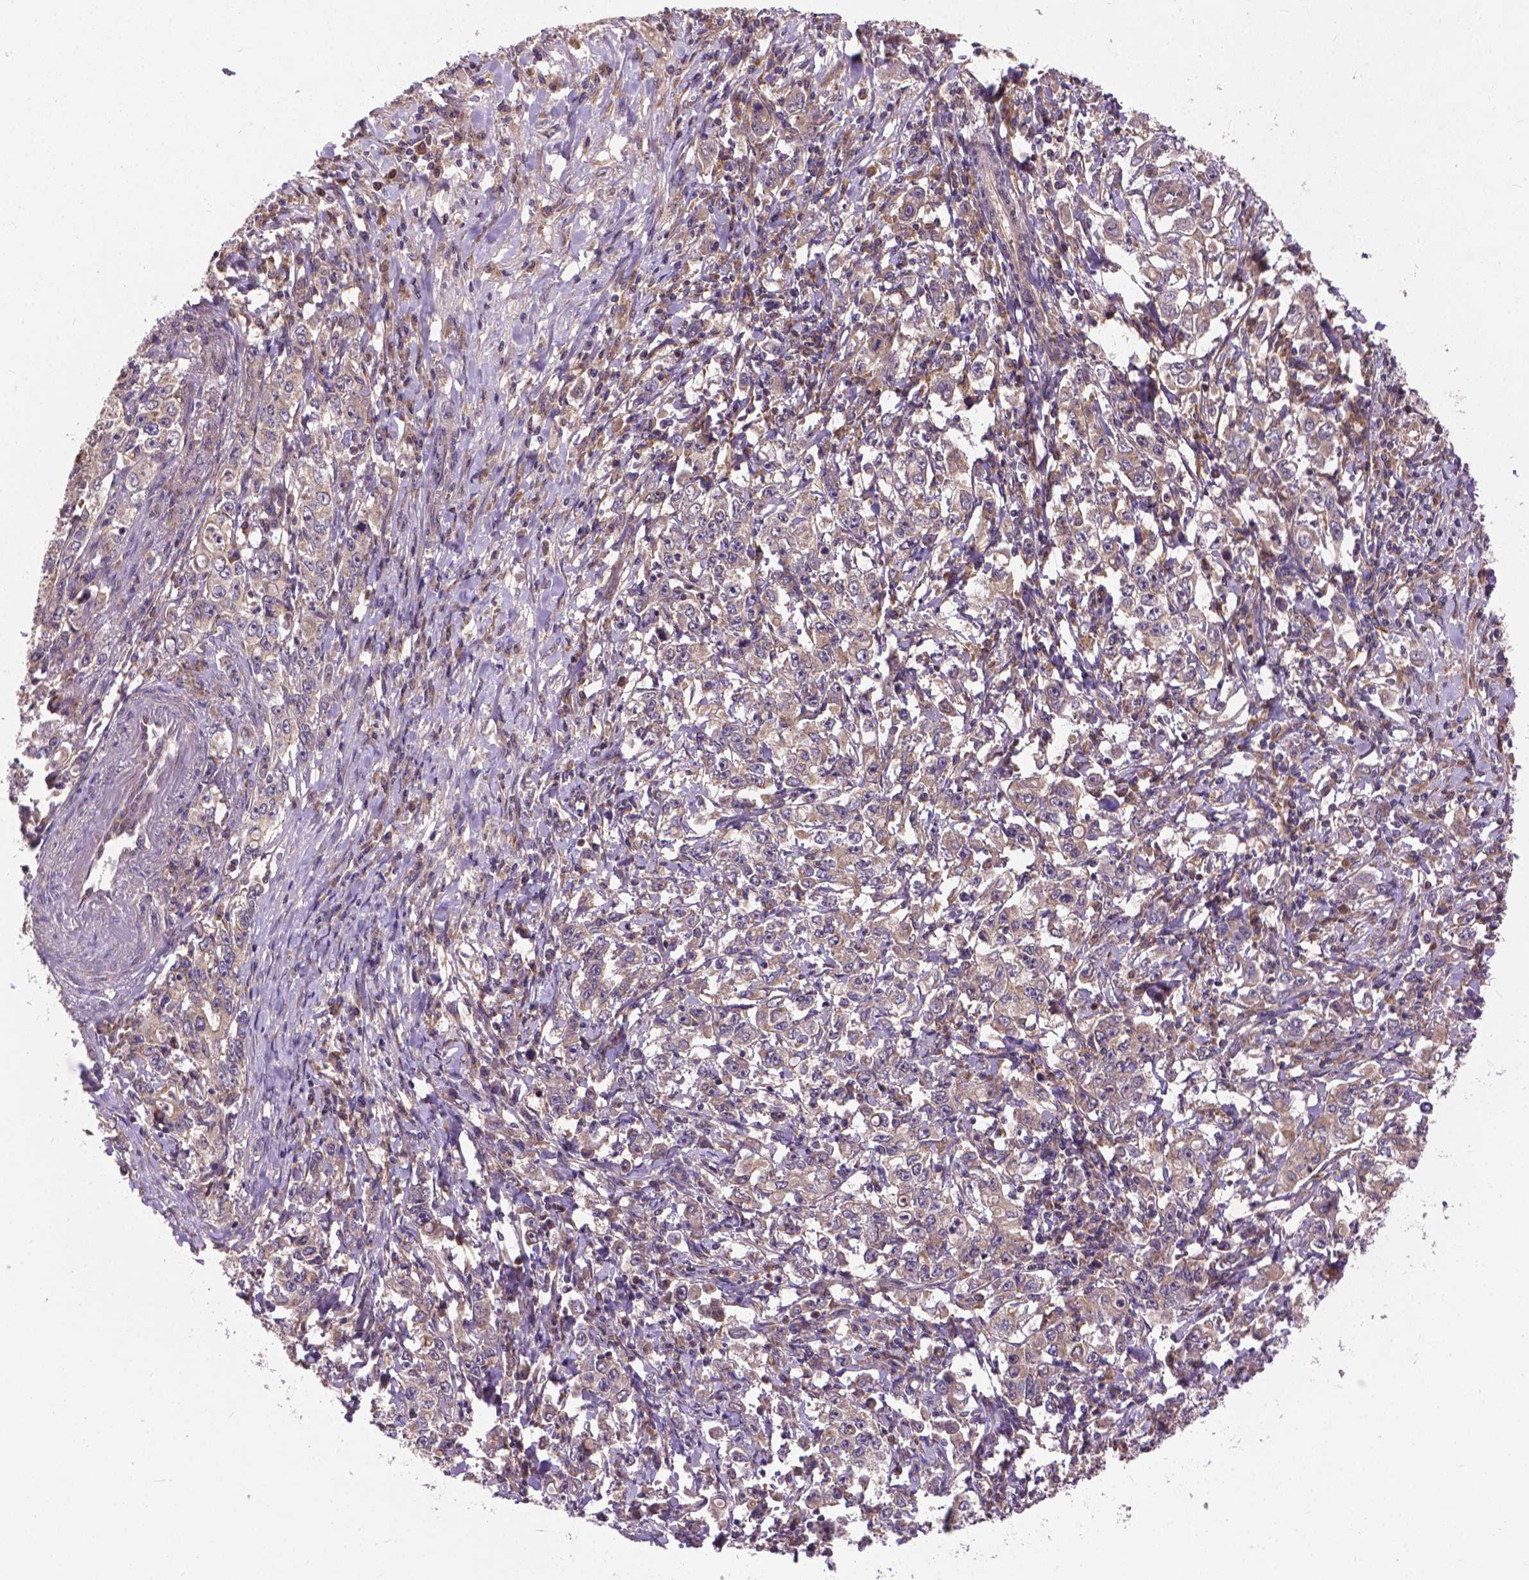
{"staining": {"intensity": "weak", "quantity": ">75%", "location": "cytoplasmic/membranous"}, "tissue": "stomach cancer", "cell_type": "Tumor cells", "image_type": "cancer", "snomed": [{"axis": "morphology", "description": "Adenocarcinoma, NOS"}, {"axis": "topography", "description": "Stomach, lower"}], "caption": "Immunohistochemical staining of stomach cancer reveals low levels of weak cytoplasmic/membranous protein staining in about >75% of tumor cells.", "gene": "ZNF616", "patient": {"sex": "female", "age": 72}}